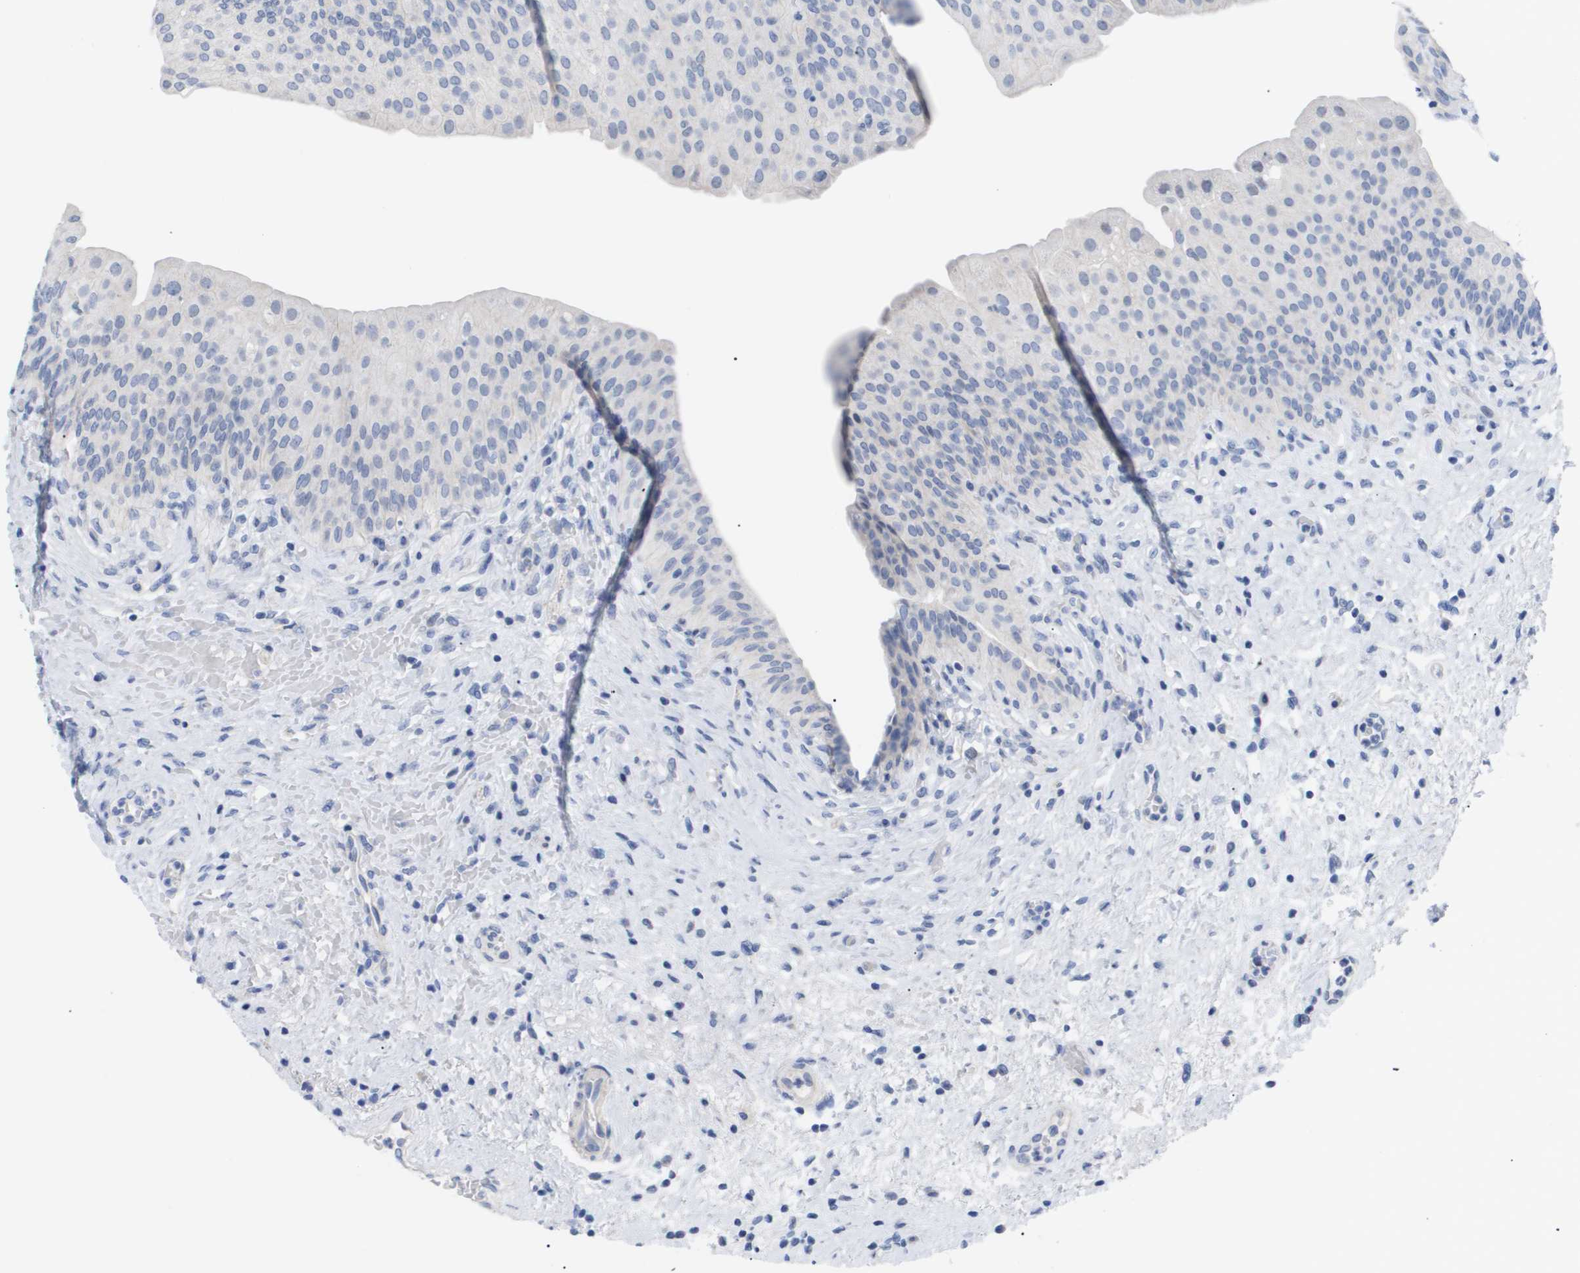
{"staining": {"intensity": "negative", "quantity": "none", "location": "none"}, "tissue": "urinary bladder", "cell_type": "Urothelial cells", "image_type": "normal", "snomed": [{"axis": "morphology", "description": "Normal tissue, NOS"}, {"axis": "topography", "description": "Urinary bladder"}], "caption": "A histopathology image of urinary bladder stained for a protein exhibits no brown staining in urothelial cells. The staining is performed using DAB brown chromogen with nuclei counter-stained in using hematoxylin.", "gene": "CAV3", "patient": {"sex": "male", "age": 46}}